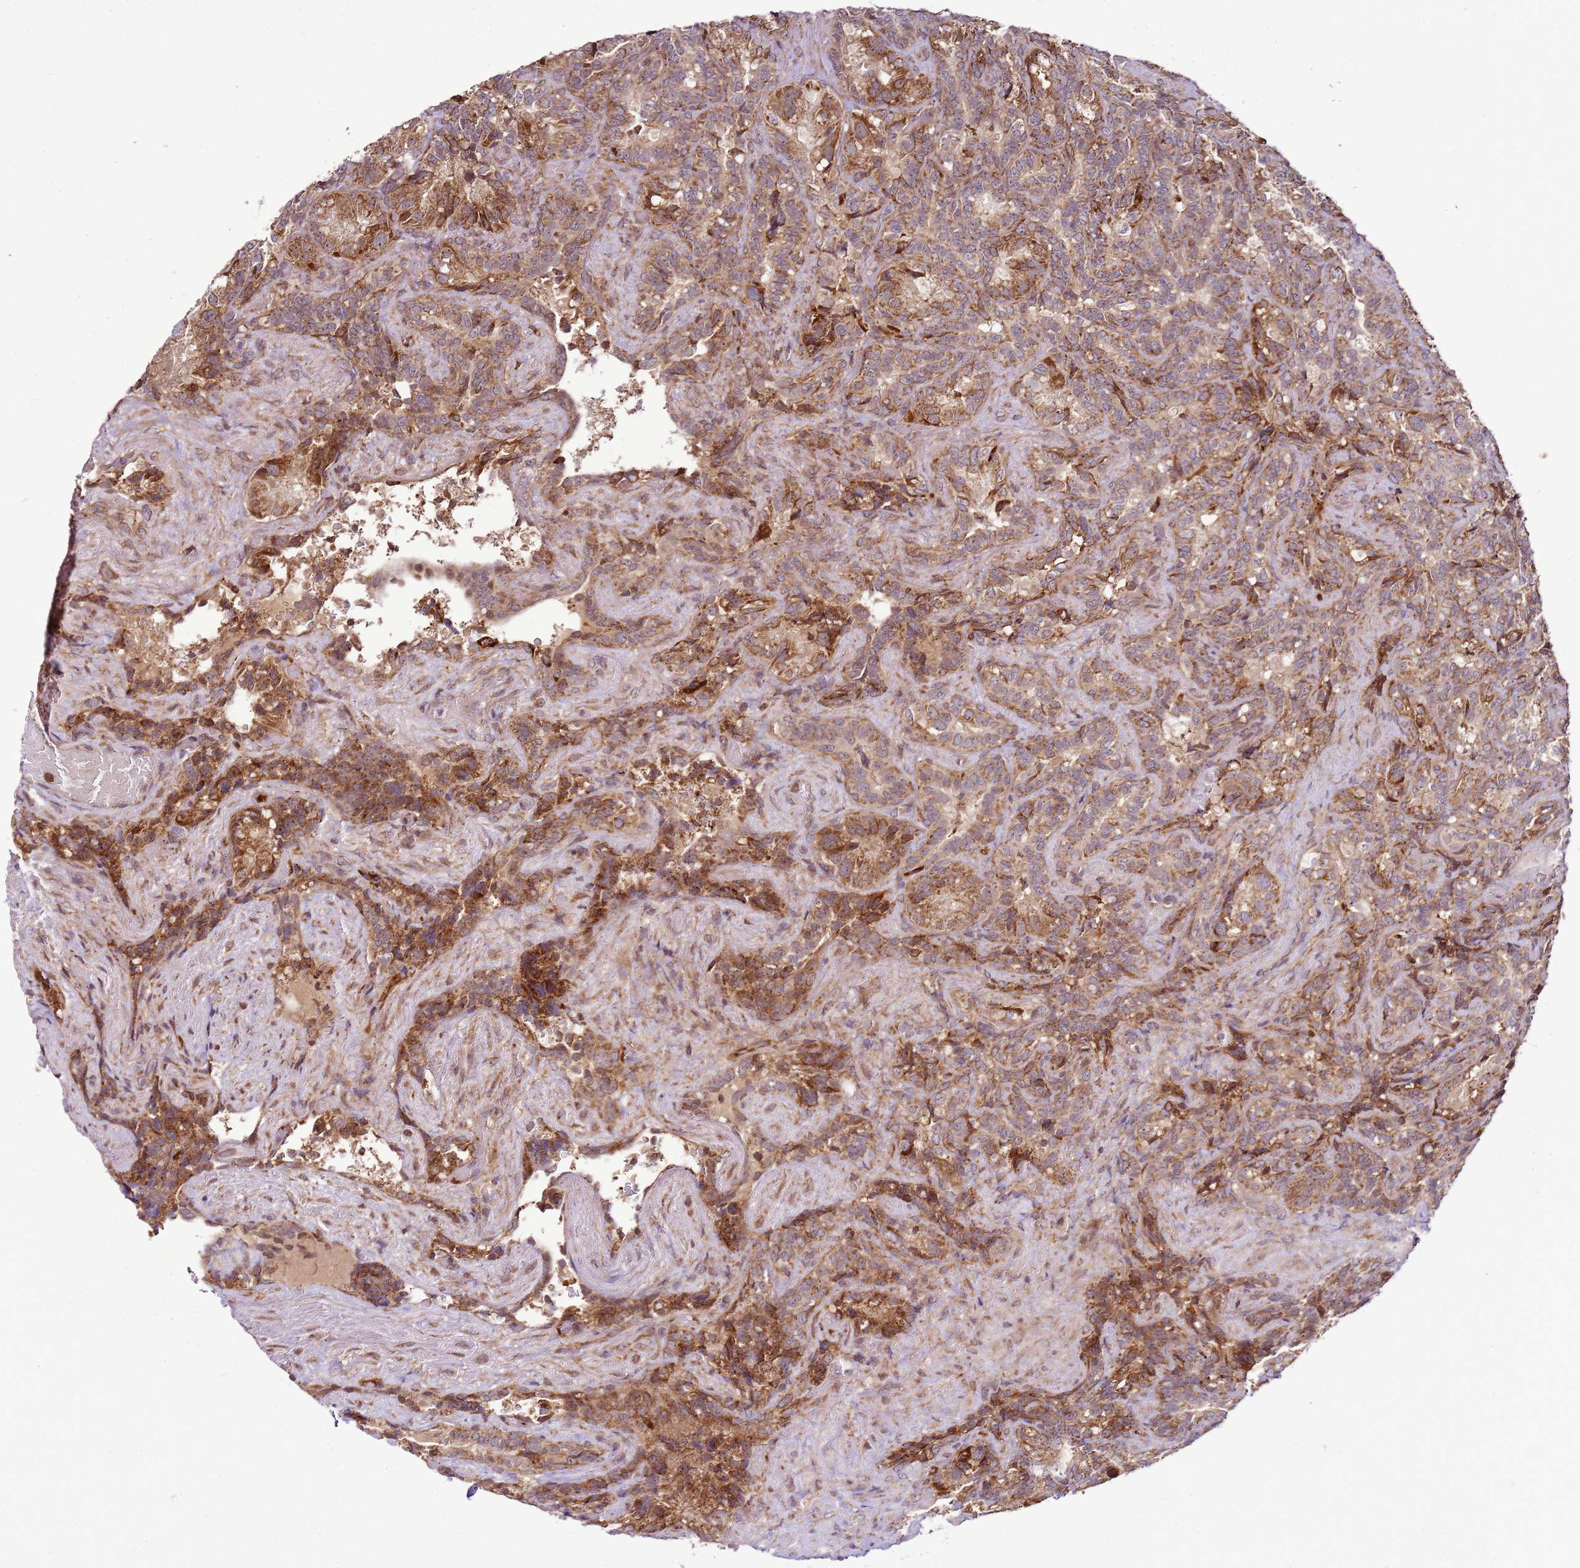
{"staining": {"intensity": "moderate", "quantity": ">75%", "location": "cytoplasmic/membranous"}, "tissue": "seminal vesicle", "cell_type": "Glandular cells", "image_type": "normal", "snomed": [{"axis": "morphology", "description": "Normal tissue, NOS"}, {"axis": "topography", "description": "Seminal veicle"}], "caption": "Immunohistochemistry (DAB (3,3'-diaminobenzidine)) staining of unremarkable human seminal vesicle reveals moderate cytoplasmic/membranous protein expression in approximately >75% of glandular cells.", "gene": "RASA3", "patient": {"sex": "male", "age": 62}}